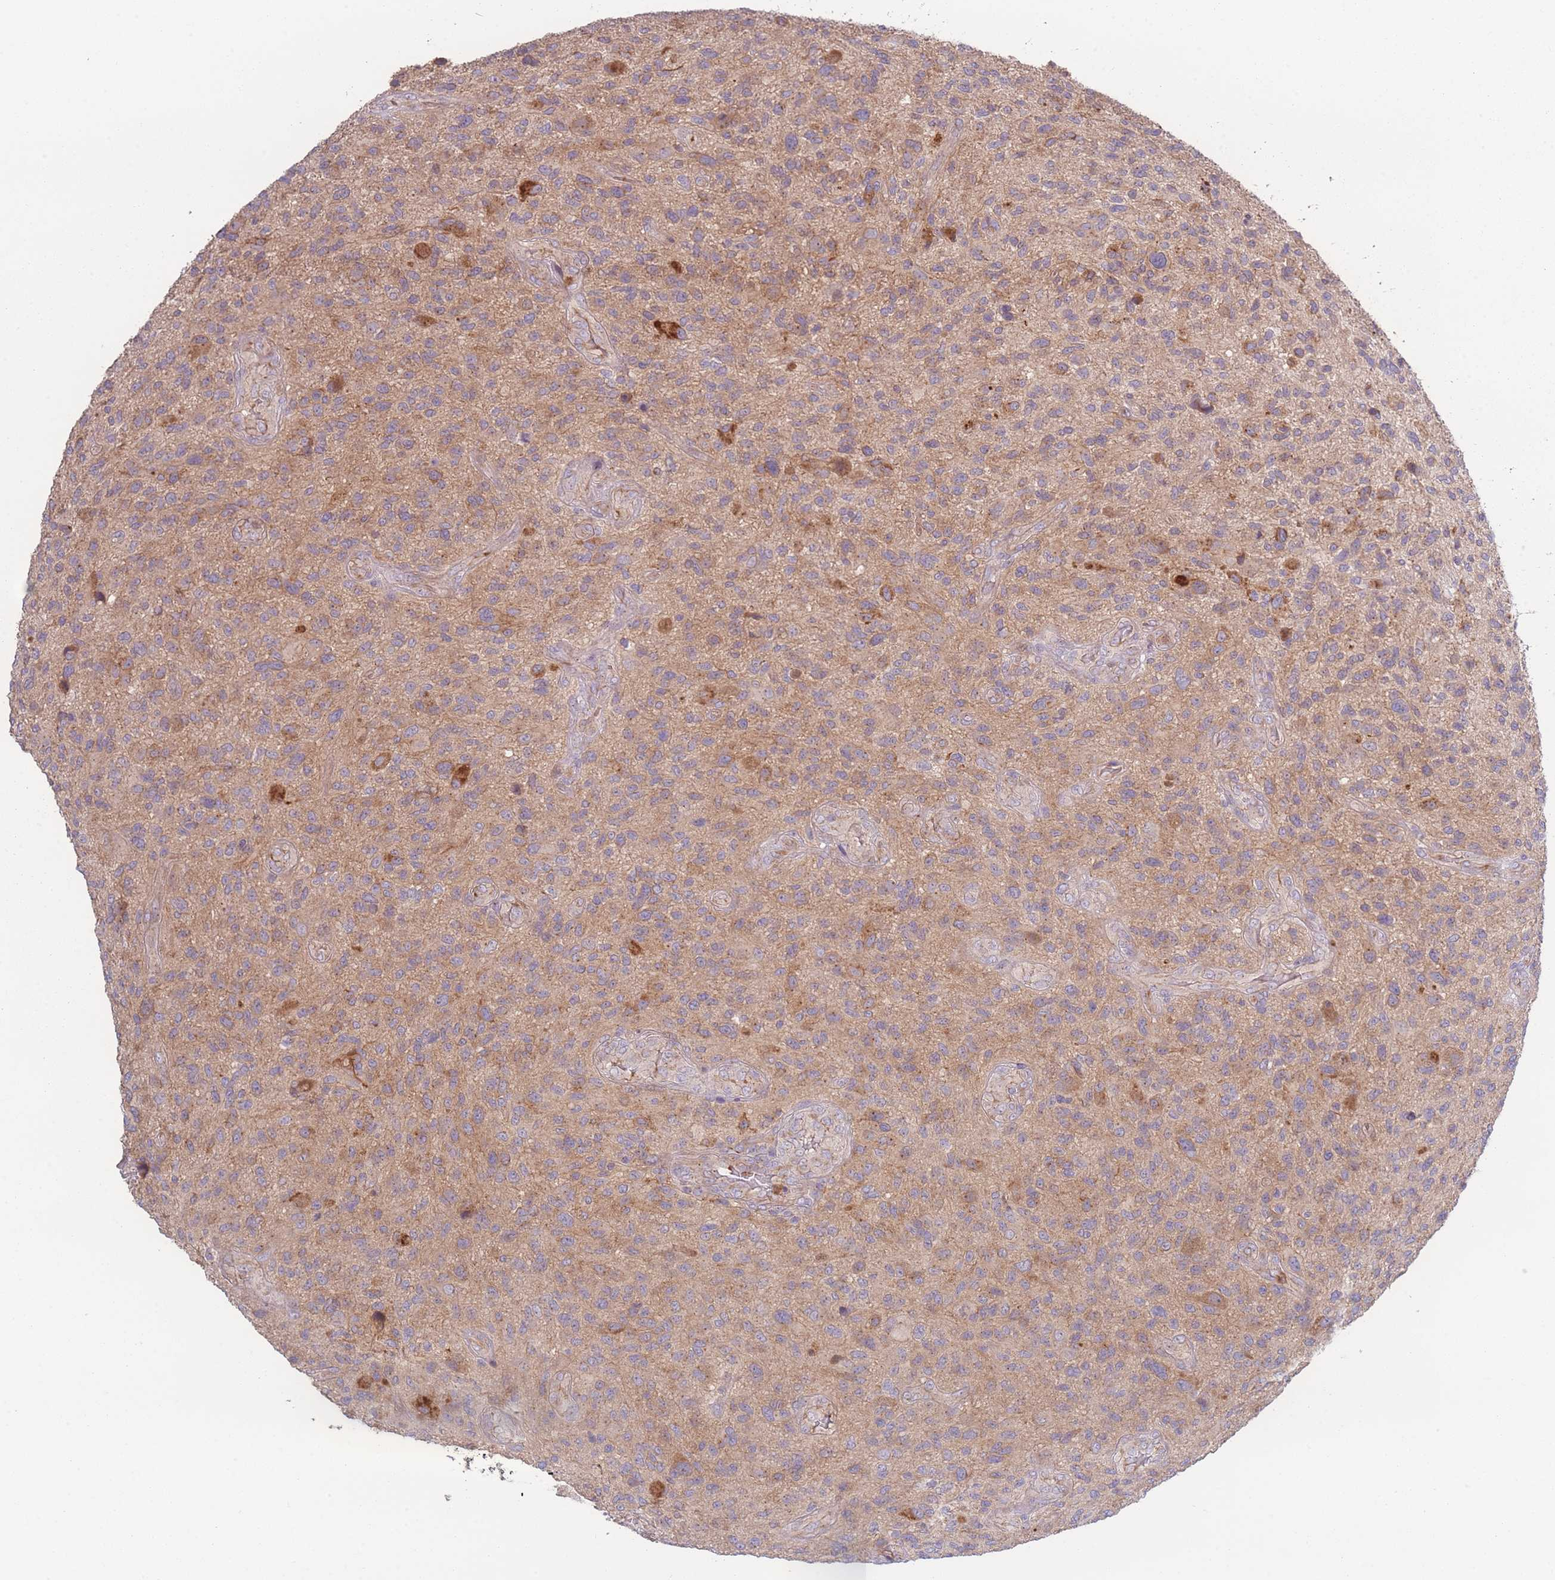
{"staining": {"intensity": "moderate", "quantity": "<25%", "location": "cytoplasmic/membranous"}, "tissue": "glioma", "cell_type": "Tumor cells", "image_type": "cancer", "snomed": [{"axis": "morphology", "description": "Glioma, malignant, High grade"}, {"axis": "topography", "description": "Brain"}], "caption": "Malignant glioma (high-grade) stained with a brown dye reveals moderate cytoplasmic/membranous positive staining in approximately <25% of tumor cells.", "gene": "STEAP3", "patient": {"sex": "male", "age": 47}}